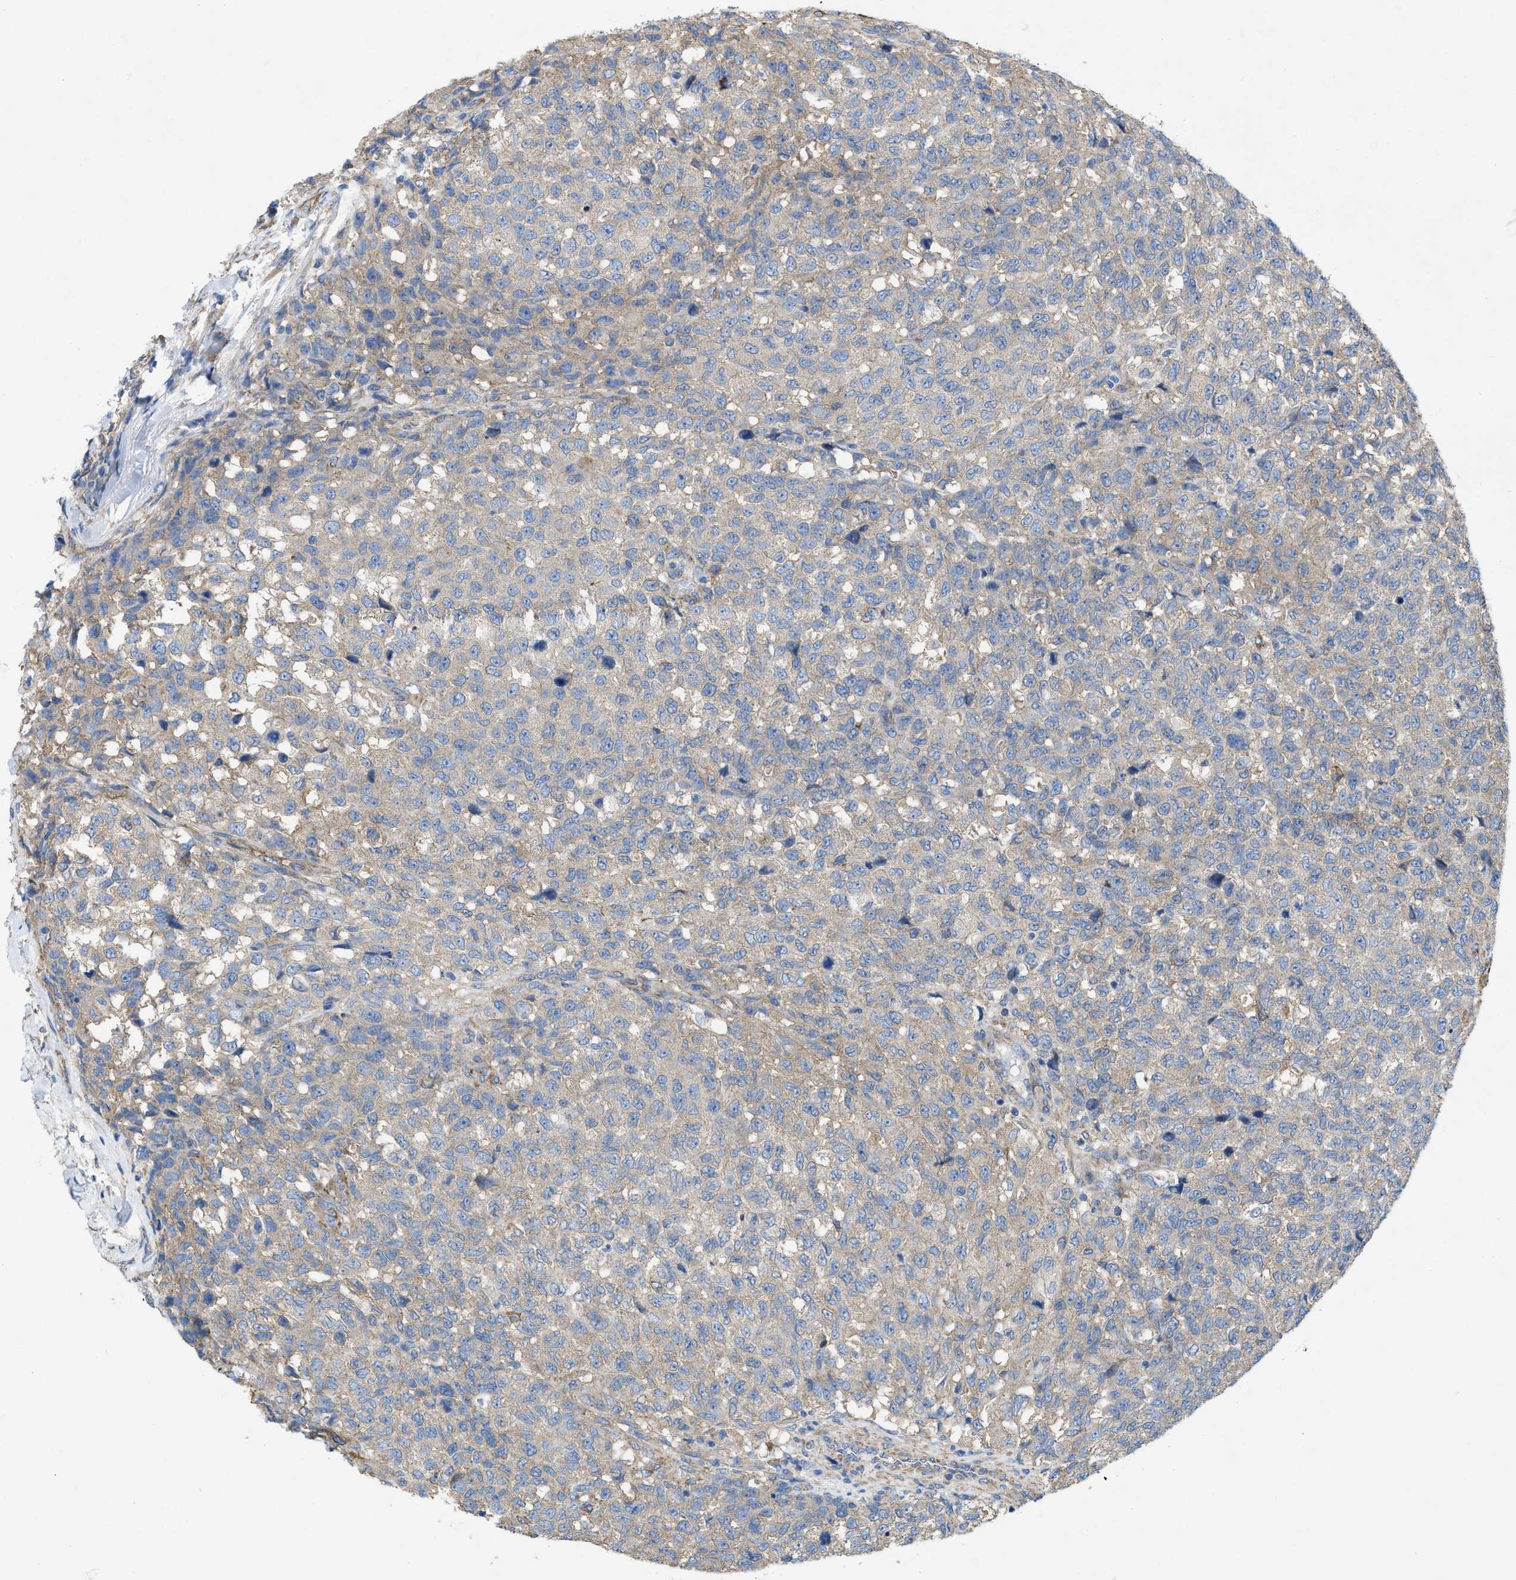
{"staining": {"intensity": "negative", "quantity": "none", "location": "none"}, "tissue": "testis cancer", "cell_type": "Tumor cells", "image_type": "cancer", "snomed": [{"axis": "morphology", "description": "Seminoma, NOS"}, {"axis": "topography", "description": "Testis"}], "caption": "Human seminoma (testis) stained for a protein using immunohistochemistry displays no expression in tumor cells.", "gene": "DOLPP1", "patient": {"sex": "male", "age": 59}}